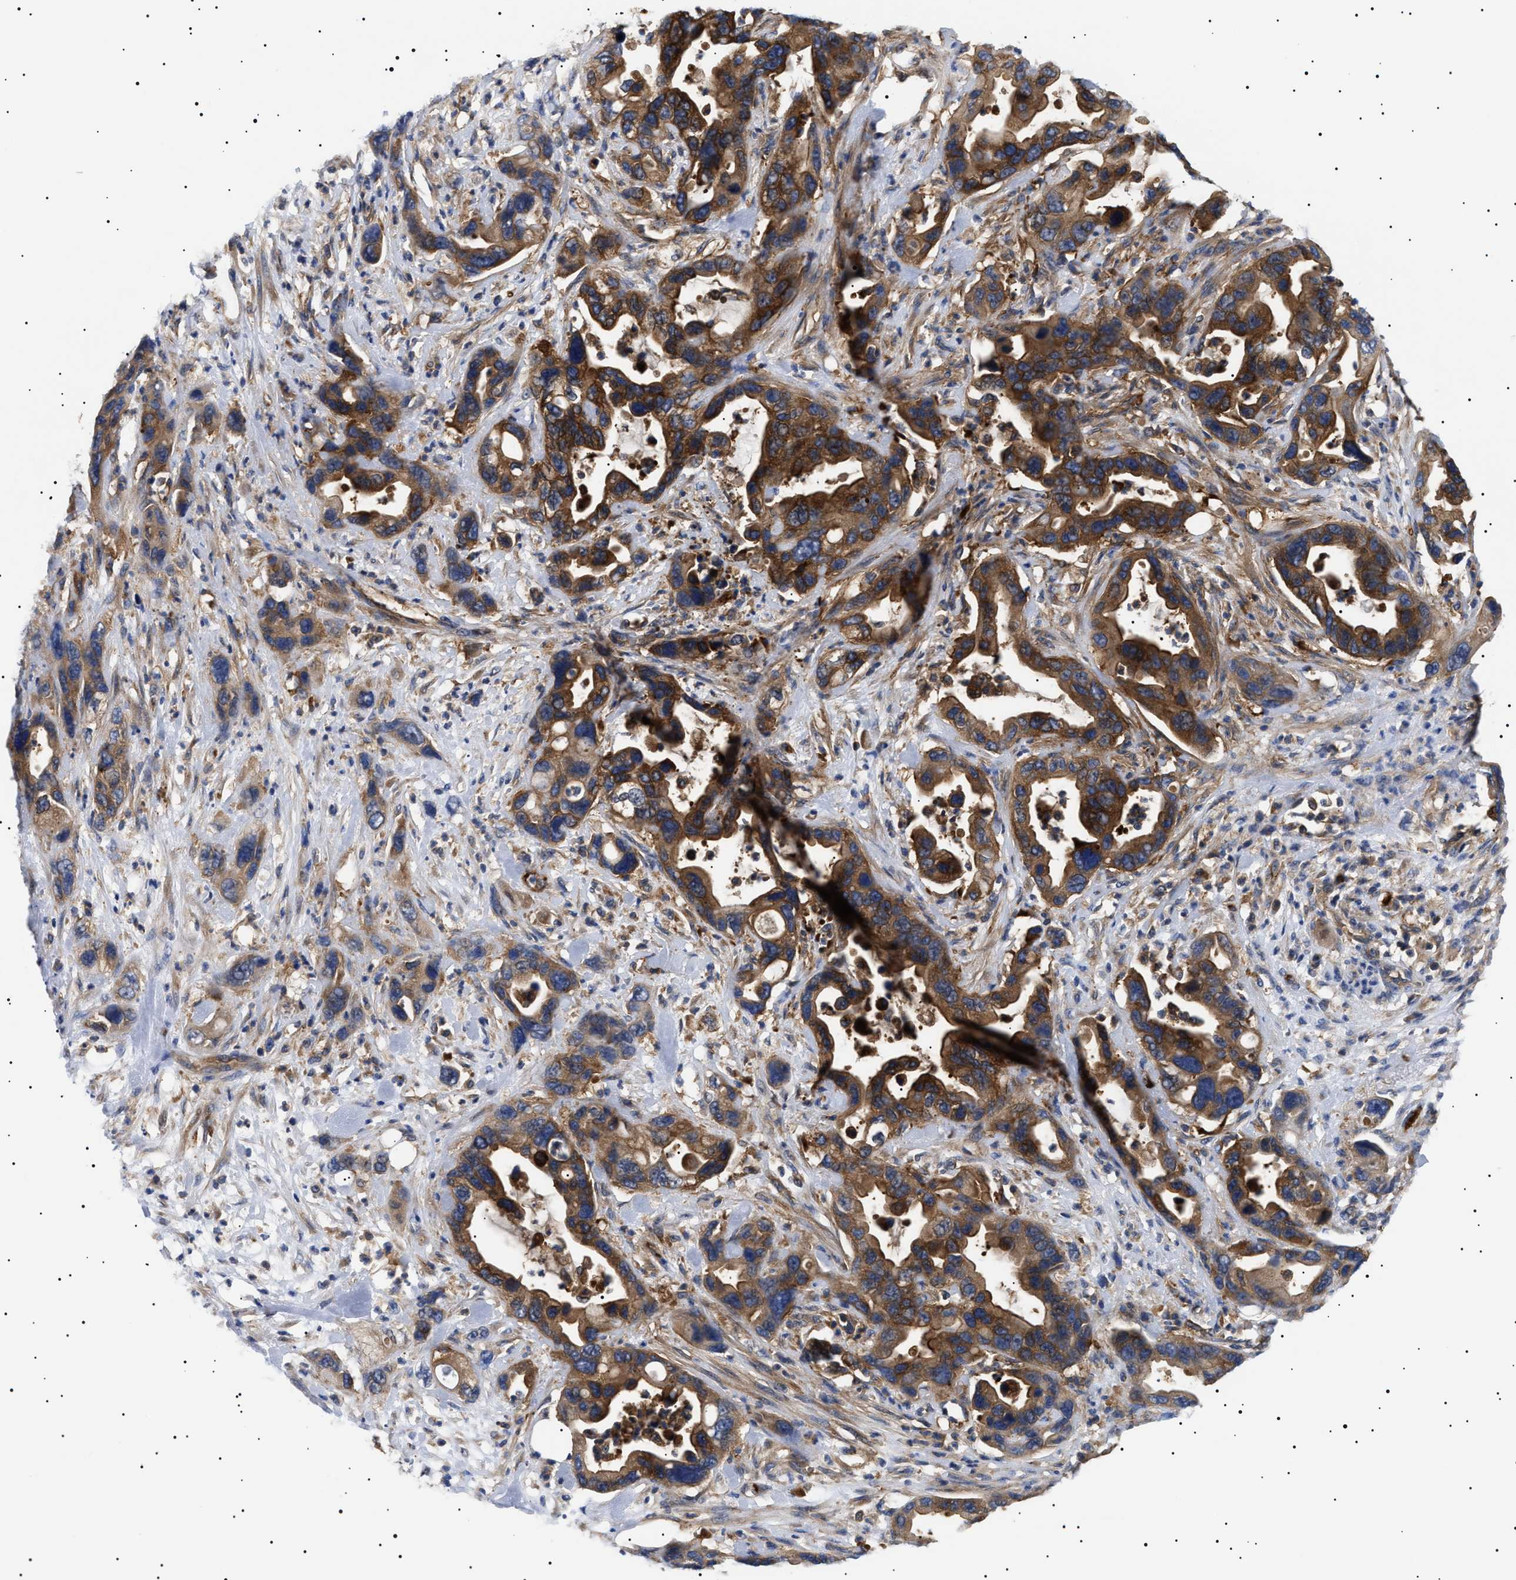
{"staining": {"intensity": "moderate", "quantity": ">75%", "location": "cytoplasmic/membranous"}, "tissue": "pancreatic cancer", "cell_type": "Tumor cells", "image_type": "cancer", "snomed": [{"axis": "morphology", "description": "Adenocarcinoma, NOS"}, {"axis": "topography", "description": "Pancreas"}], "caption": "Pancreatic cancer tissue reveals moderate cytoplasmic/membranous staining in about >75% of tumor cells (DAB = brown stain, brightfield microscopy at high magnification).", "gene": "TPP2", "patient": {"sex": "female", "age": 70}}